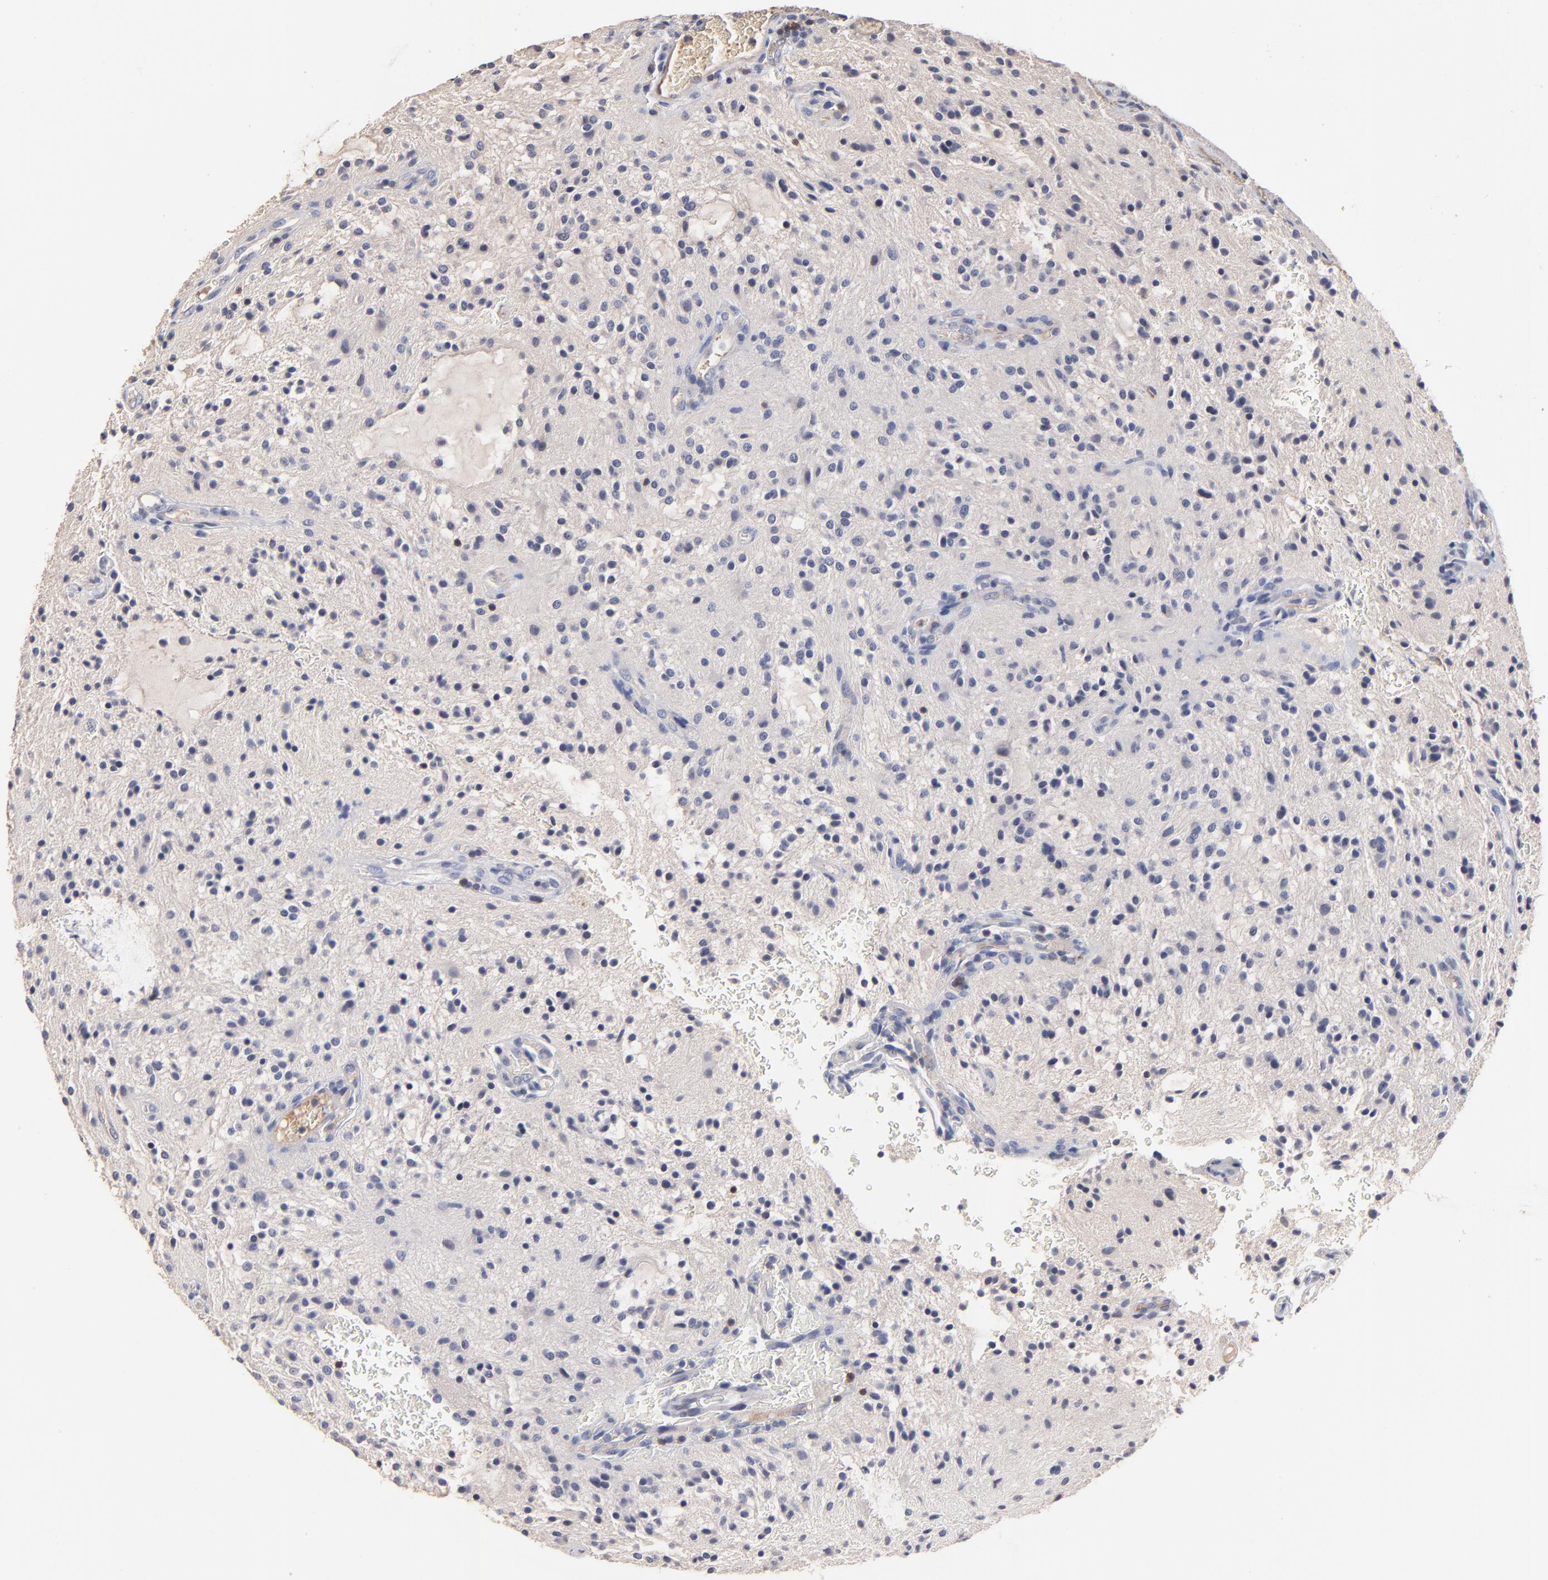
{"staining": {"intensity": "negative", "quantity": "none", "location": "none"}, "tissue": "glioma", "cell_type": "Tumor cells", "image_type": "cancer", "snomed": [{"axis": "morphology", "description": "Glioma, malignant, NOS"}, {"axis": "topography", "description": "Cerebellum"}], "caption": "Tumor cells are negative for protein expression in human glioma (malignant).", "gene": "TRAT1", "patient": {"sex": "female", "age": 10}}